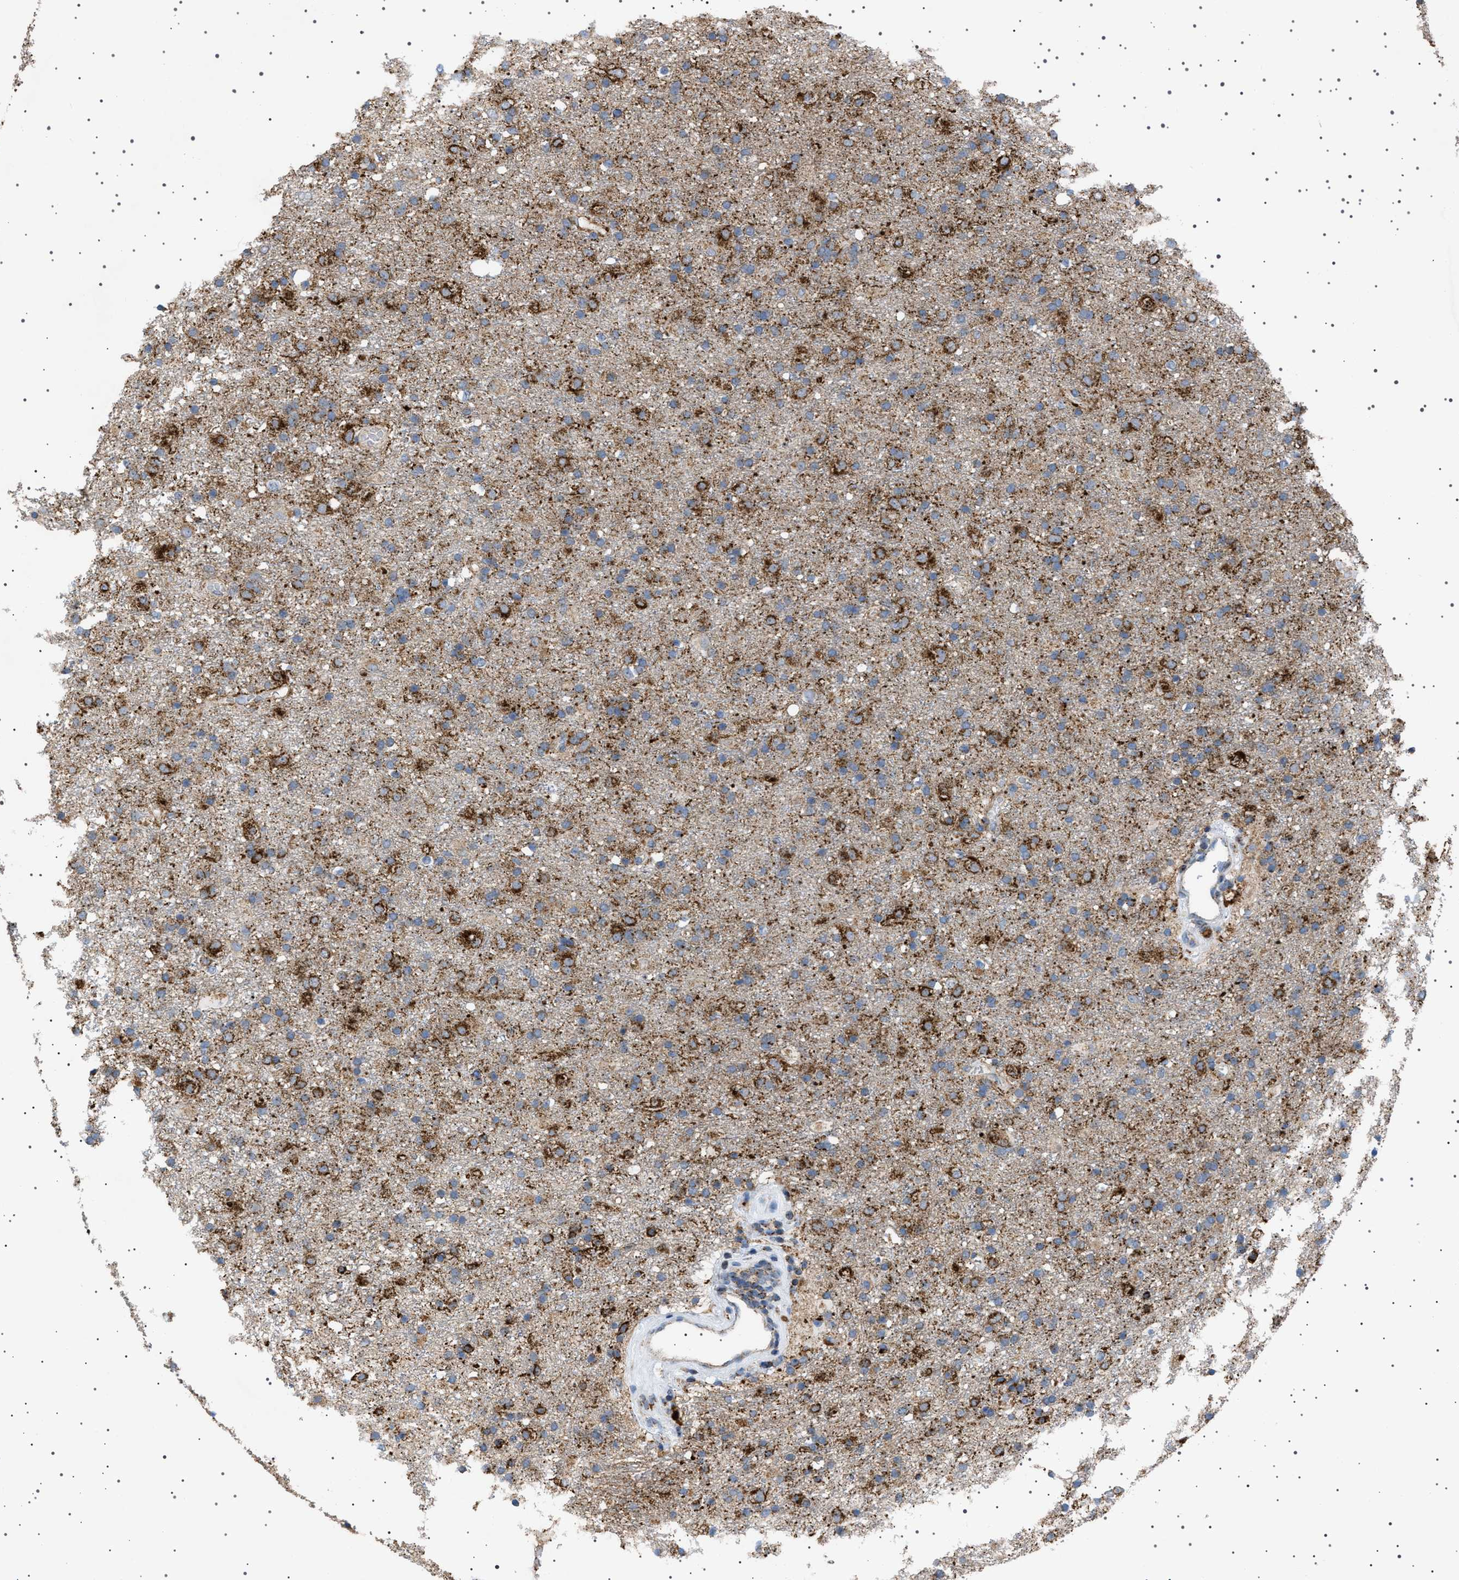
{"staining": {"intensity": "strong", "quantity": "25%-75%", "location": "cytoplasmic/membranous"}, "tissue": "glioma", "cell_type": "Tumor cells", "image_type": "cancer", "snomed": [{"axis": "morphology", "description": "Glioma, malignant, Low grade"}, {"axis": "topography", "description": "Brain"}], "caption": "Glioma was stained to show a protein in brown. There is high levels of strong cytoplasmic/membranous positivity in about 25%-75% of tumor cells. The staining is performed using DAB brown chromogen to label protein expression. The nuclei are counter-stained blue using hematoxylin.", "gene": "UBXN8", "patient": {"sex": "male", "age": 65}}